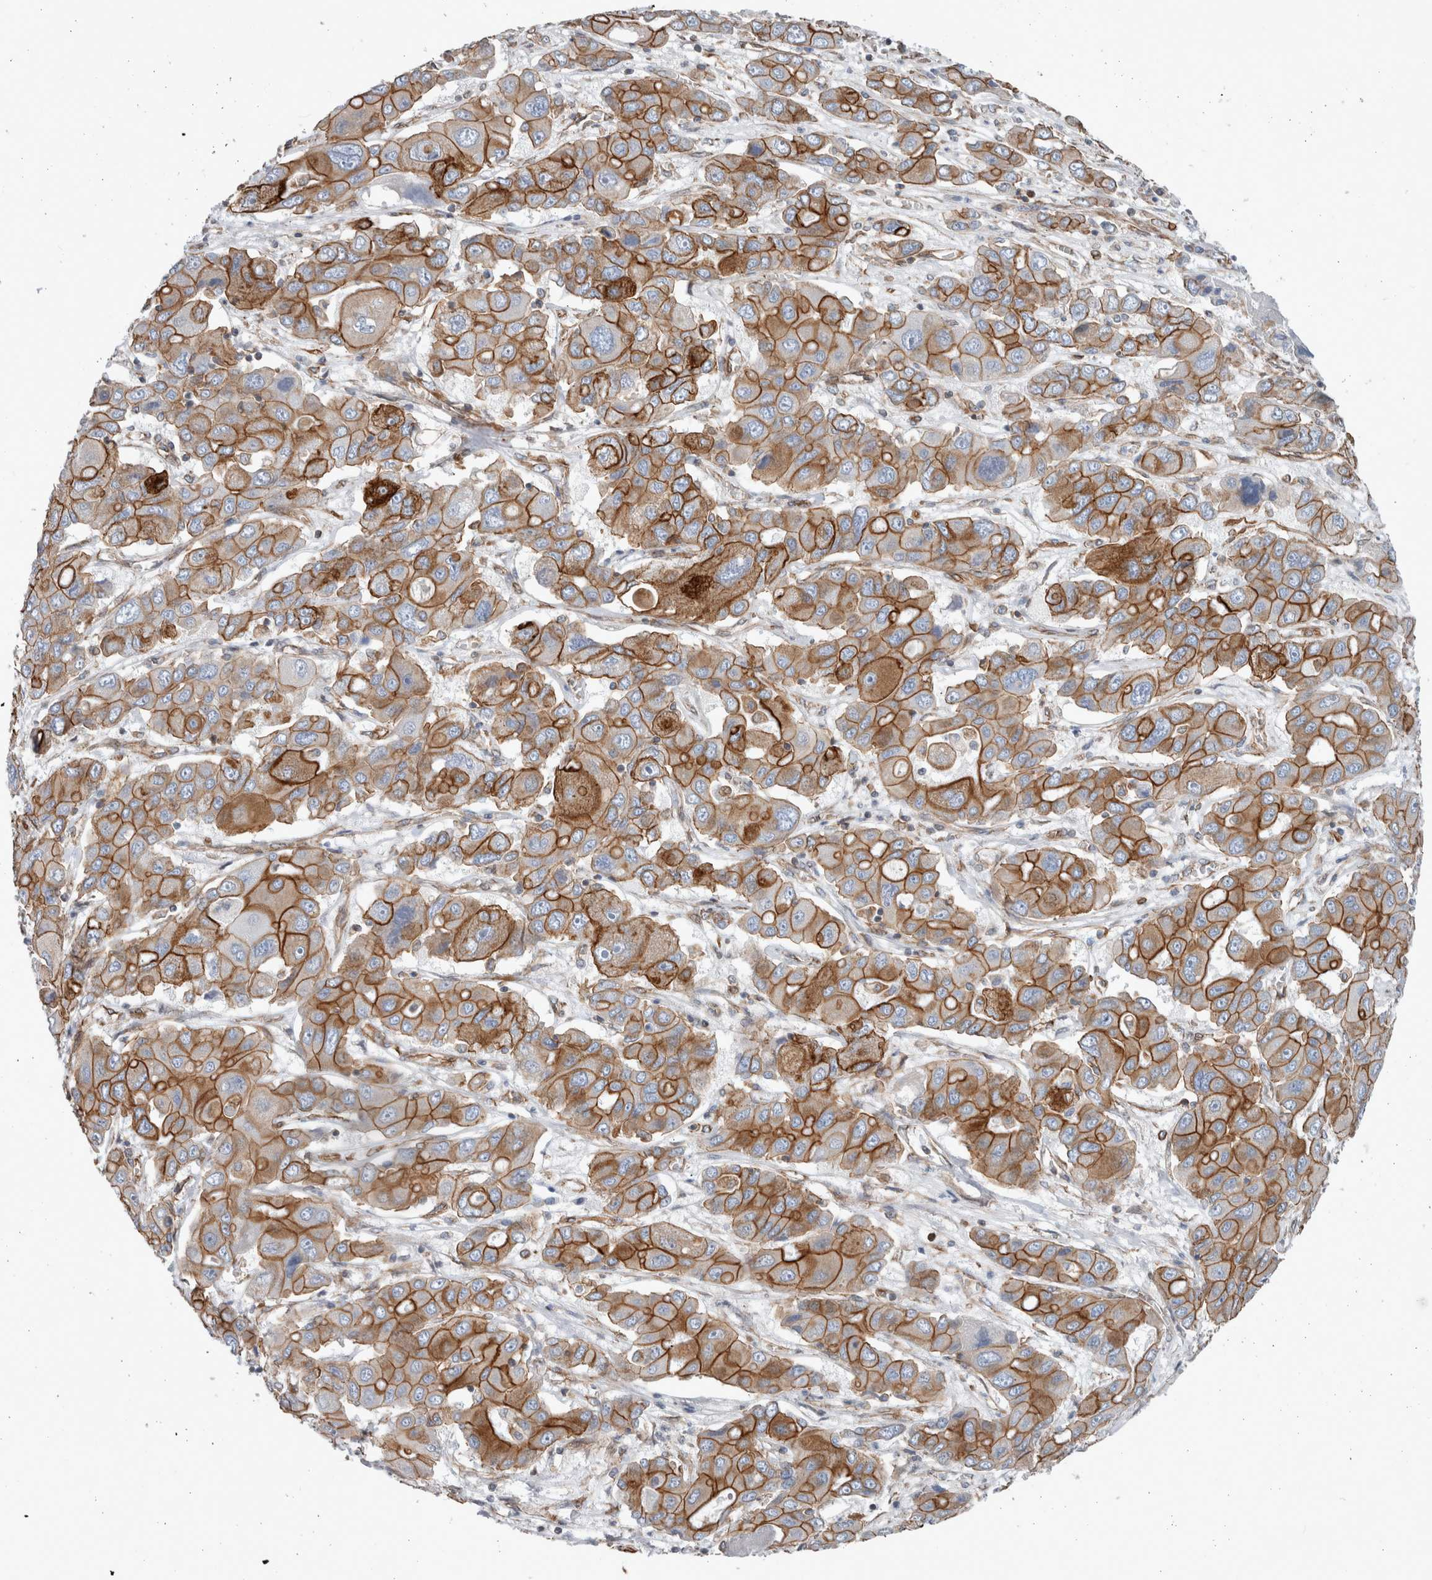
{"staining": {"intensity": "strong", "quantity": ">75%", "location": "cytoplasmic/membranous"}, "tissue": "liver cancer", "cell_type": "Tumor cells", "image_type": "cancer", "snomed": [{"axis": "morphology", "description": "Cholangiocarcinoma"}, {"axis": "topography", "description": "Liver"}], "caption": "Liver cancer stained with IHC reveals strong cytoplasmic/membranous staining in about >75% of tumor cells.", "gene": "PLEC", "patient": {"sex": "male", "age": 67}}